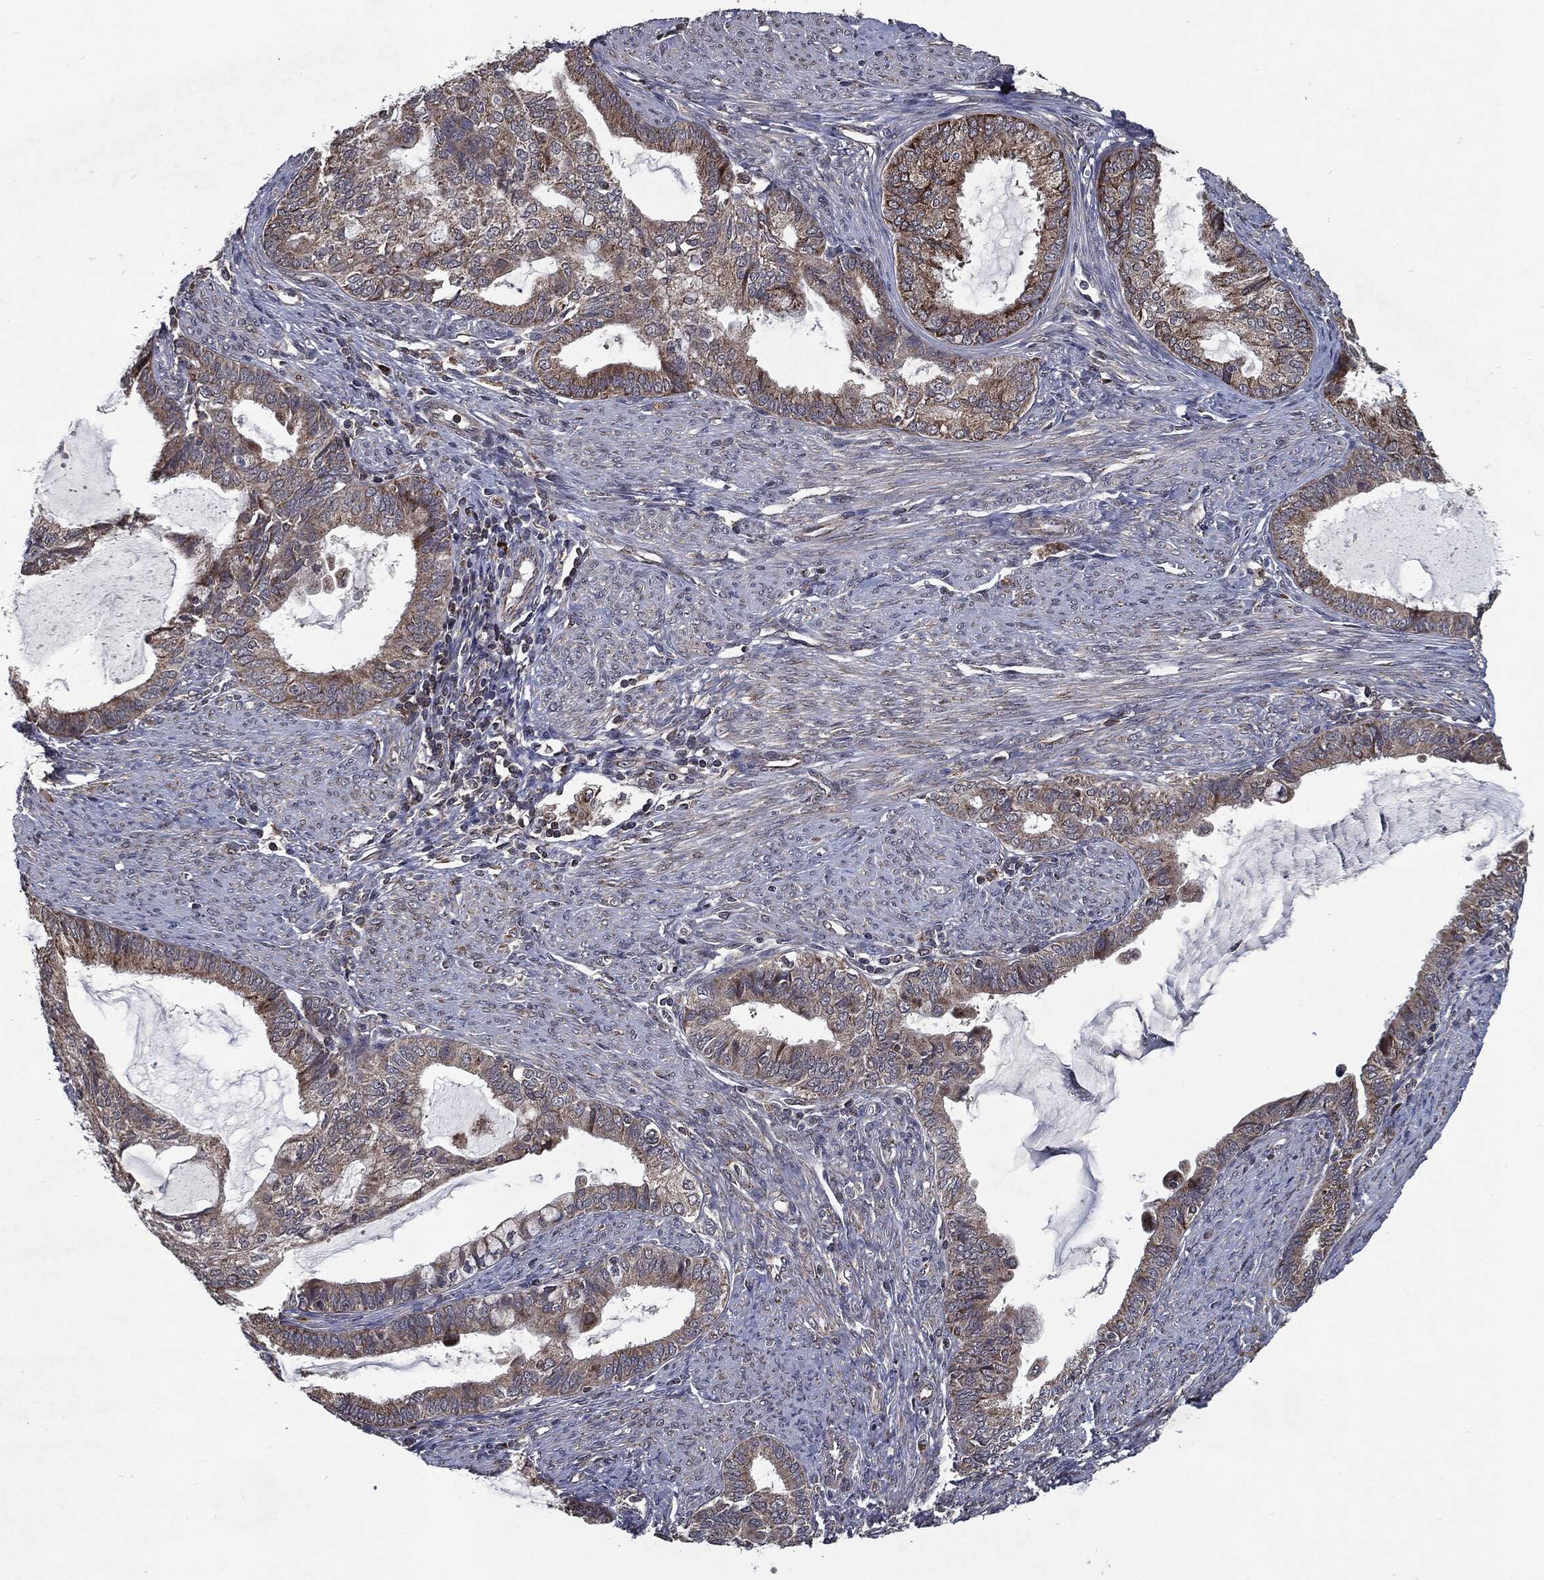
{"staining": {"intensity": "moderate", "quantity": ">75%", "location": "cytoplasmic/membranous"}, "tissue": "endometrial cancer", "cell_type": "Tumor cells", "image_type": "cancer", "snomed": [{"axis": "morphology", "description": "Adenocarcinoma, NOS"}, {"axis": "topography", "description": "Endometrium"}], "caption": "A brown stain highlights moderate cytoplasmic/membranous expression of a protein in human endometrial cancer tumor cells.", "gene": "HDAC5", "patient": {"sex": "female", "age": 86}}